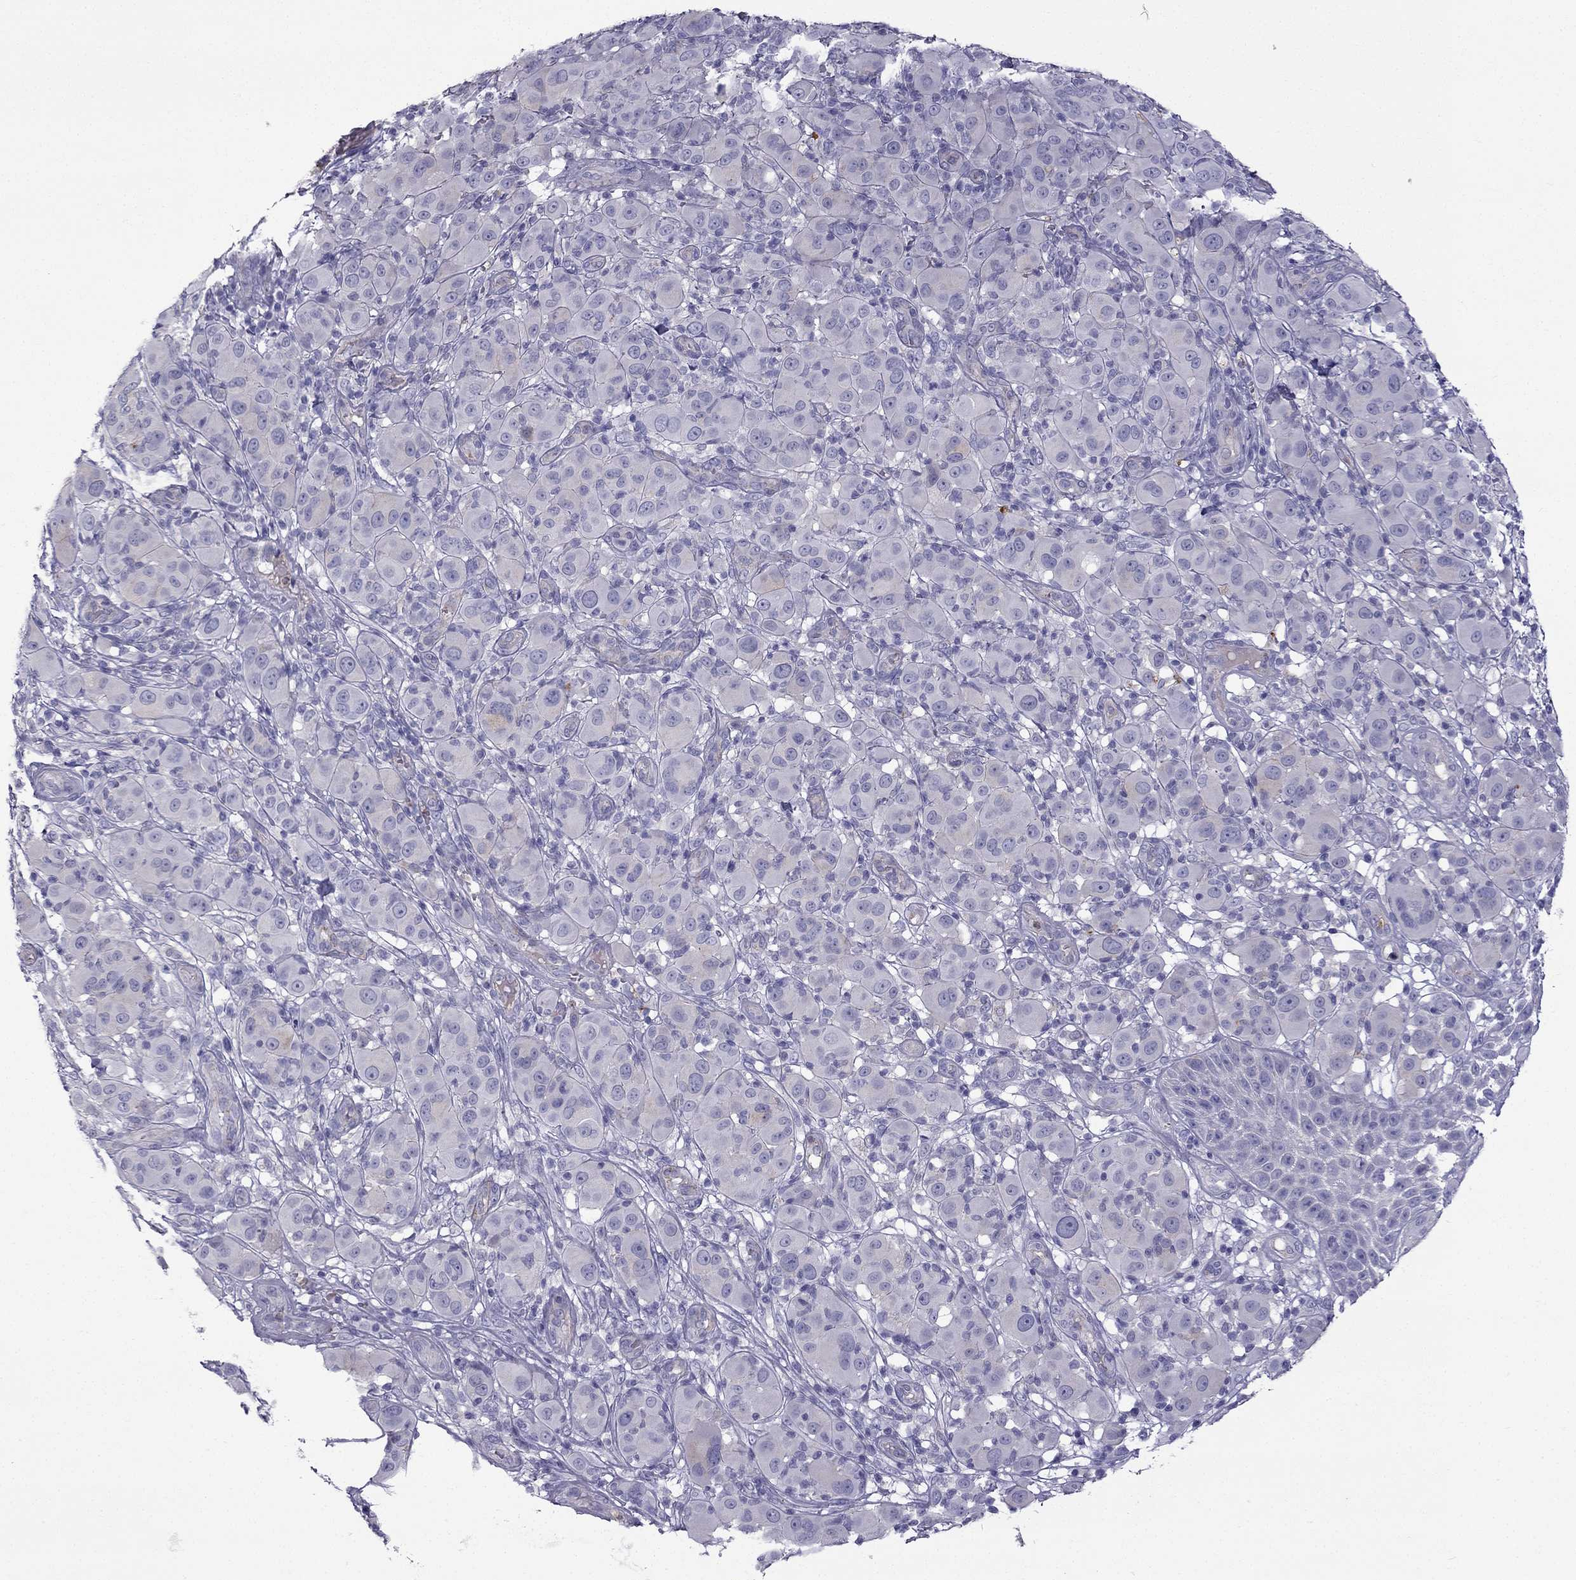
{"staining": {"intensity": "negative", "quantity": "none", "location": "none"}, "tissue": "melanoma", "cell_type": "Tumor cells", "image_type": "cancer", "snomed": [{"axis": "morphology", "description": "Malignant melanoma, NOS"}, {"axis": "topography", "description": "Skin"}], "caption": "IHC photomicrograph of neoplastic tissue: malignant melanoma stained with DAB (3,3'-diaminobenzidine) displays no significant protein expression in tumor cells.", "gene": "STOML3", "patient": {"sex": "female", "age": 87}}